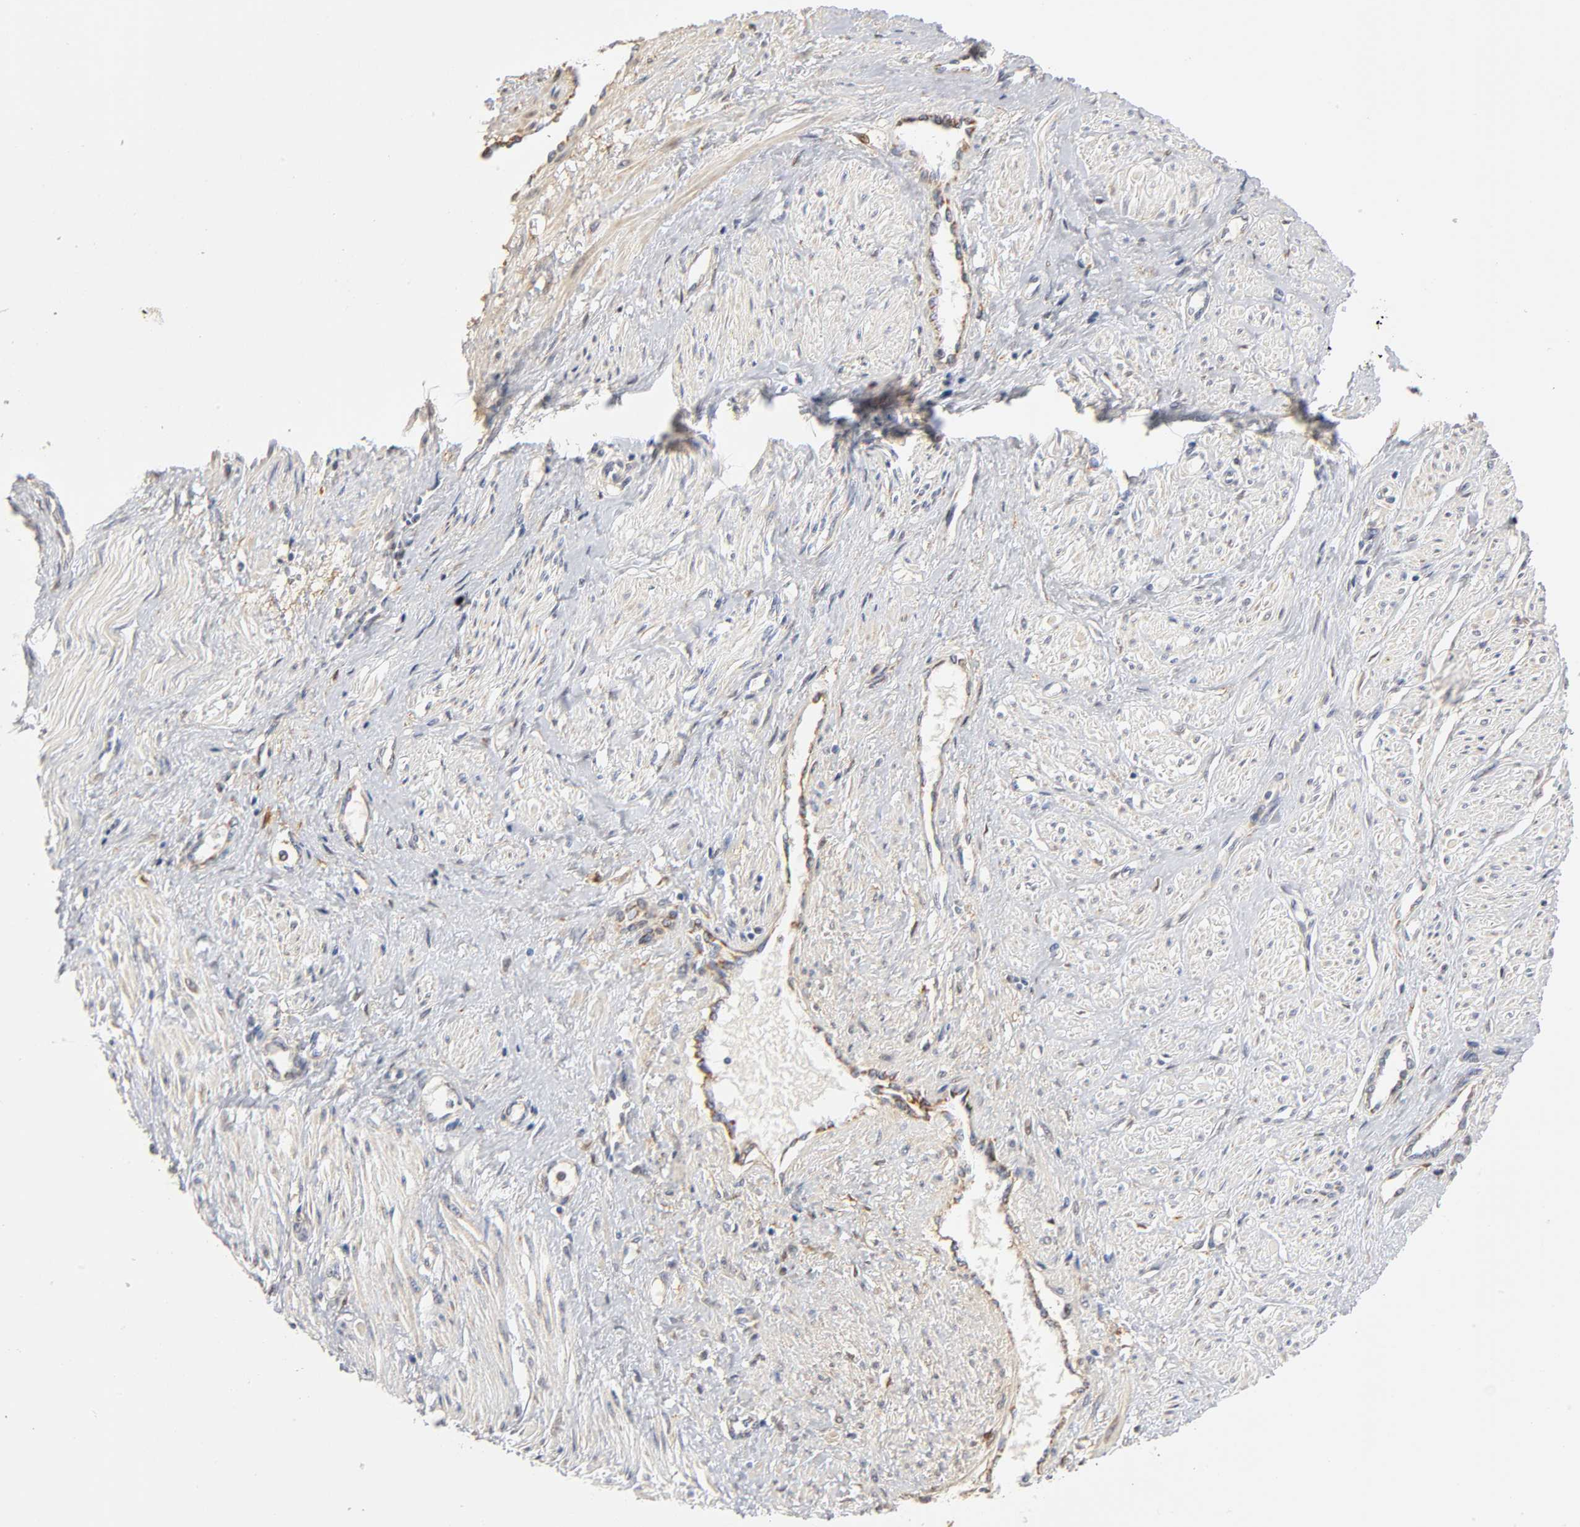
{"staining": {"intensity": "weak", "quantity": "25%-75%", "location": "cytoplasmic/membranous"}, "tissue": "smooth muscle", "cell_type": "Smooth muscle cells", "image_type": "normal", "snomed": [{"axis": "morphology", "description": "Normal tissue, NOS"}, {"axis": "topography", "description": "Smooth muscle"}, {"axis": "topography", "description": "Uterus"}], "caption": "High-magnification brightfield microscopy of normal smooth muscle stained with DAB (brown) and counterstained with hematoxylin (blue). smooth muscle cells exhibit weak cytoplasmic/membranous positivity is seen in about25%-75% of cells.", "gene": "ISG15", "patient": {"sex": "female", "age": 39}}